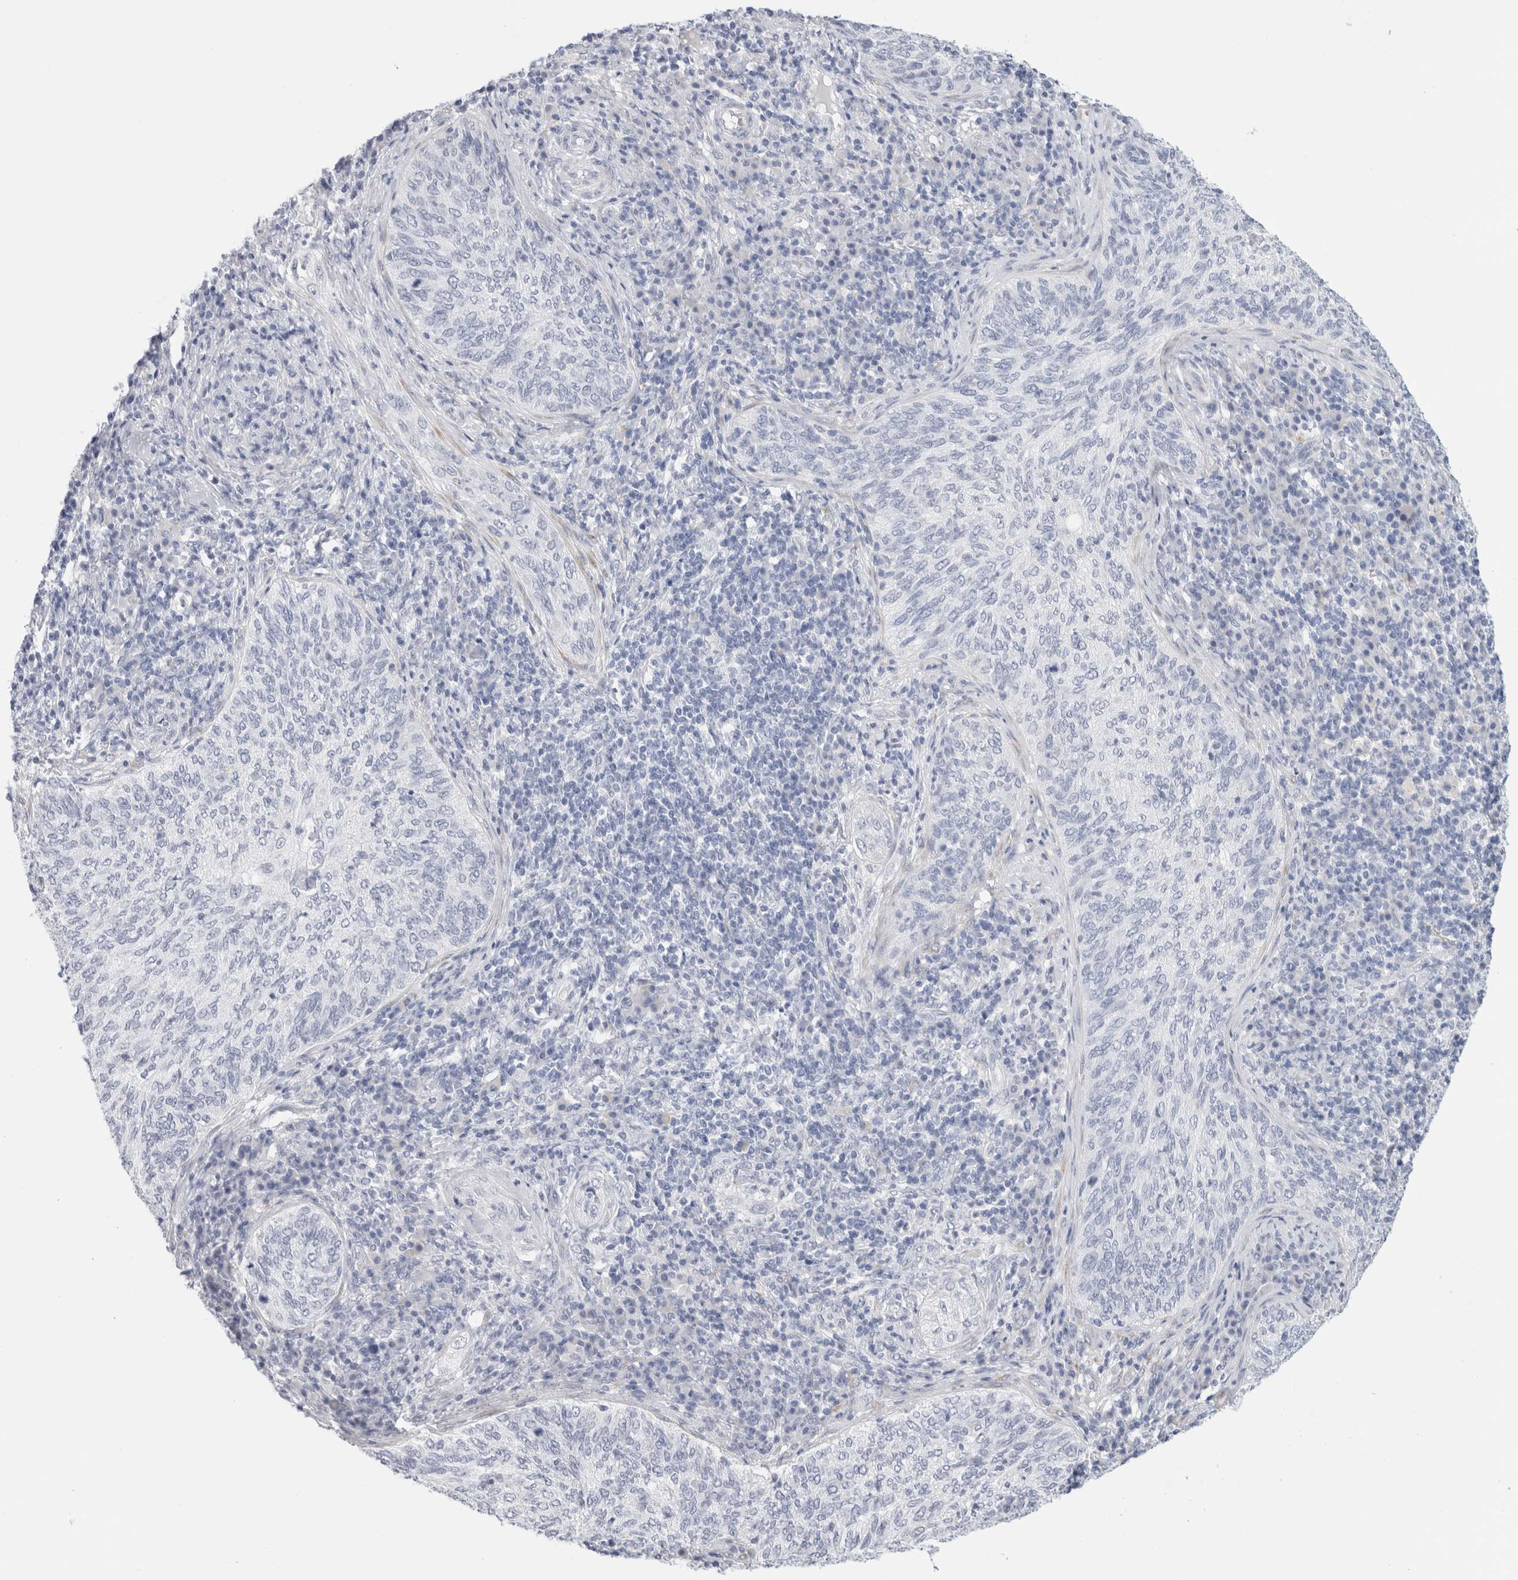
{"staining": {"intensity": "negative", "quantity": "none", "location": "none"}, "tissue": "cervical cancer", "cell_type": "Tumor cells", "image_type": "cancer", "snomed": [{"axis": "morphology", "description": "Squamous cell carcinoma, NOS"}, {"axis": "topography", "description": "Cervix"}], "caption": "IHC histopathology image of human cervical cancer stained for a protein (brown), which displays no staining in tumor cells.", "gene": "RTN4", "patient": {"sex": "female", "age": 30}}